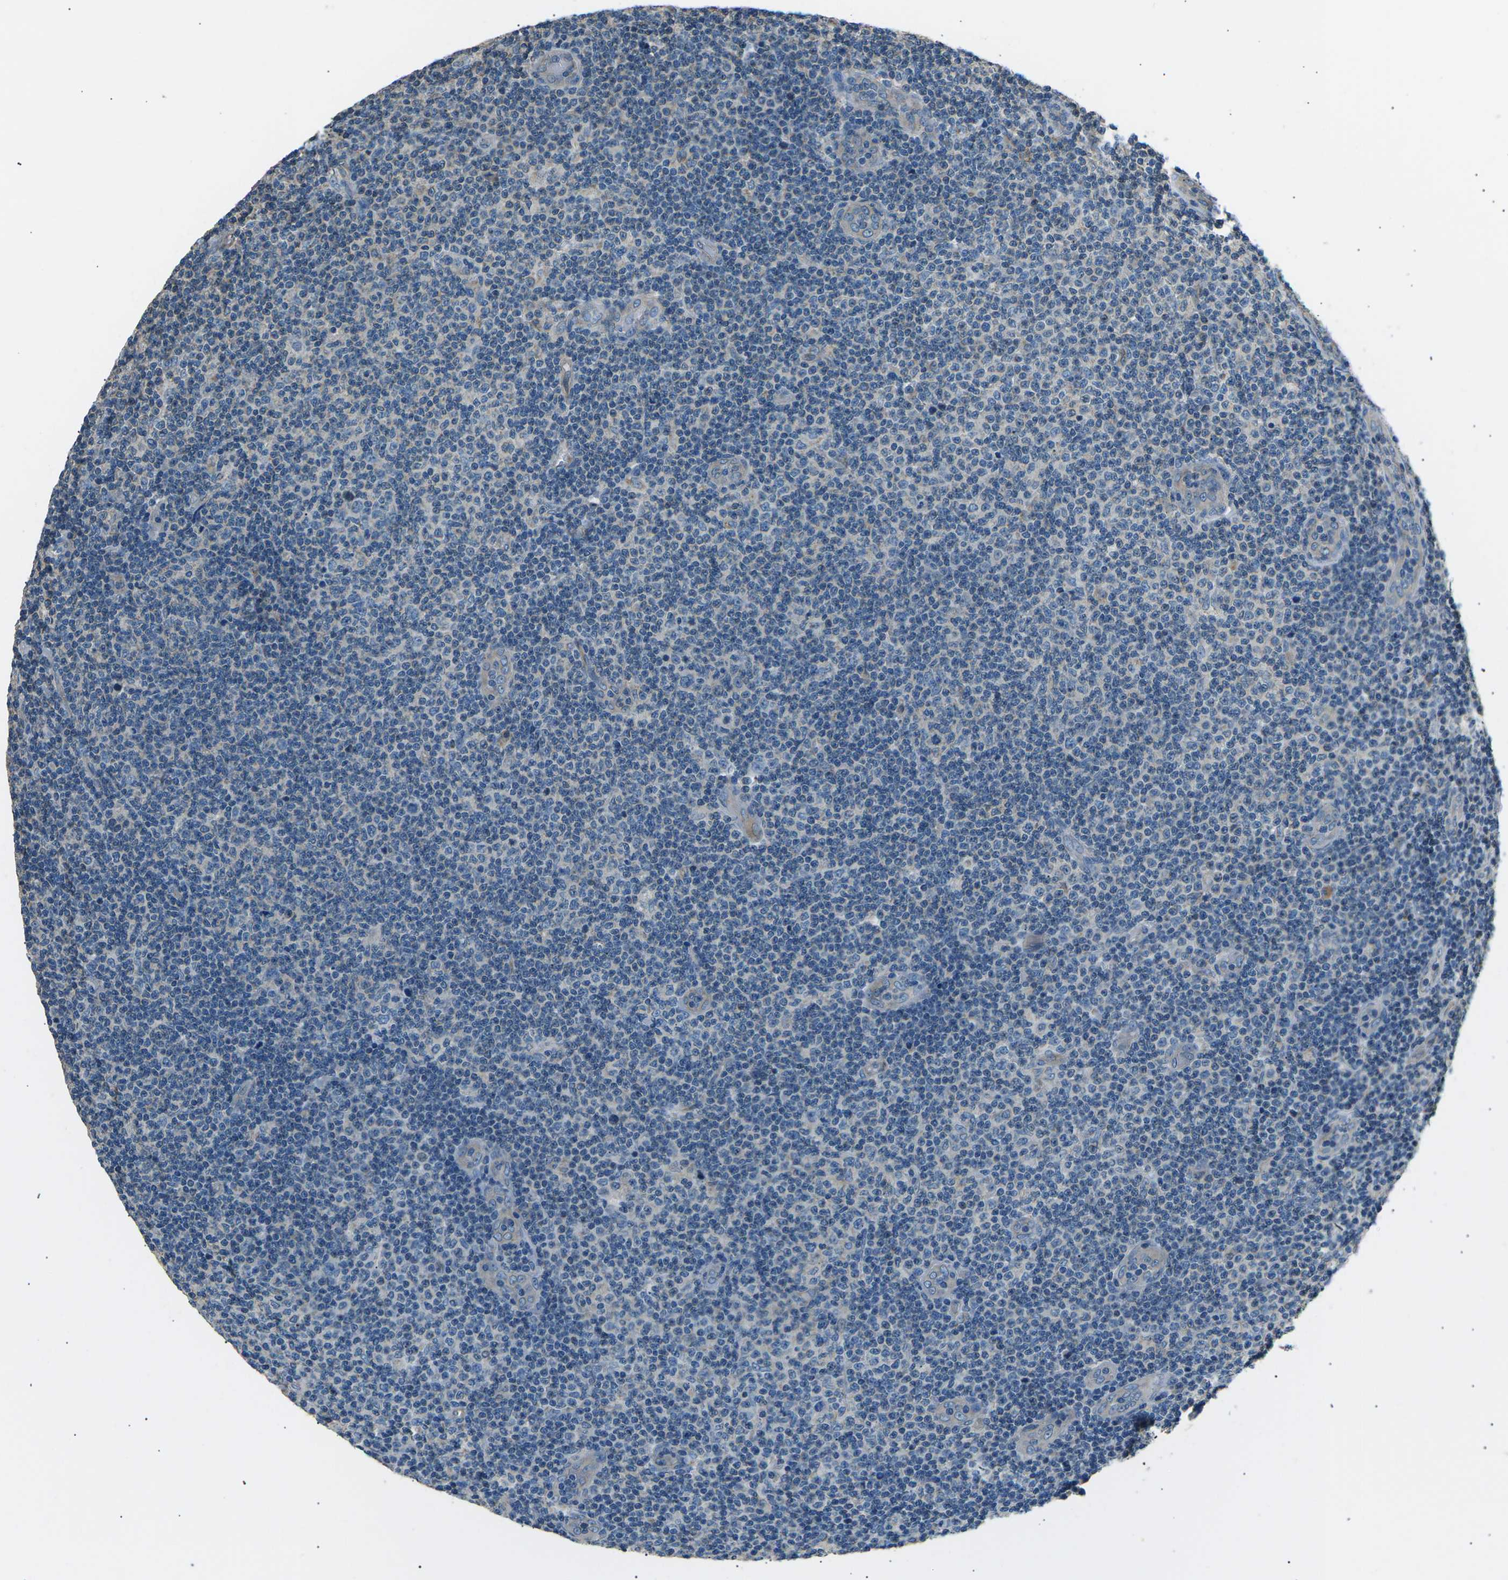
{"staining": {"intensity": "negative", "quantity": "none", "location": "none"}, "tissue": "lymphoma", "cell_type": "Tumor cells", "image_type": "cancer", "snomed": [{"axis": "morphology", "description": "Malignant lymphoma, non-Hodgkin's type, Low grade"}, {"axis": "topography", "description": "Lymph node"}], "caption": "DAB (3,3'-diaminobenzidine) immunohistochemical staining of human low-grade malignant lymphoma, non-Hodgkin's type shows no significant staining in tumor cells.", "gene": "SLK", "patient": {"sex": "male", "age": 83}}